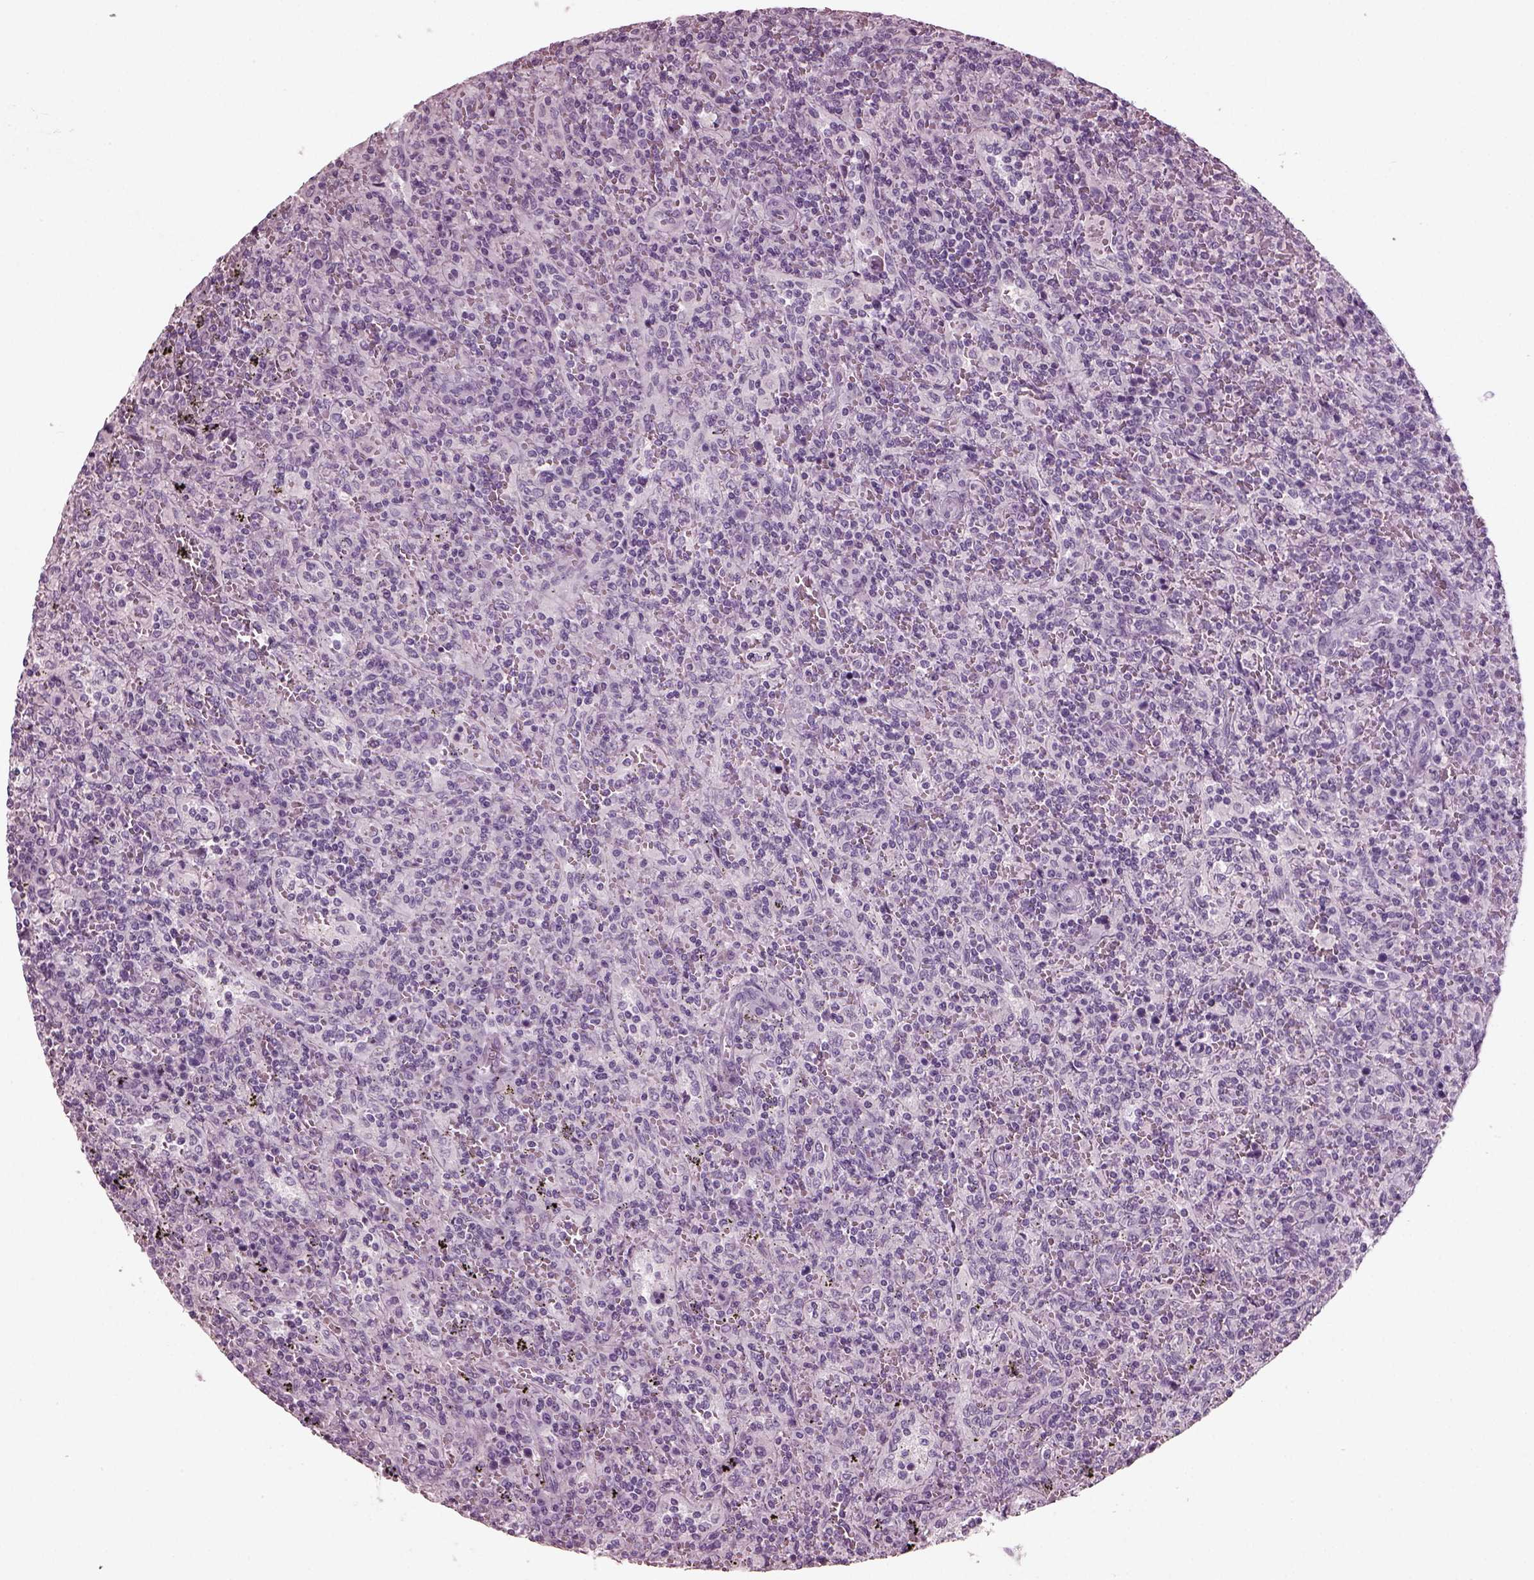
{"staining": {"intensity": "negative", "quantity": "none", "location": "none"}, "tissue": "lymphoma", "cell_type": "Tumor cells", "image_type": "cancer", "snomed": [{"axis": "morphology", "description": "Malignant lymphoma, non-Hodgkin's type, Low grade"}, {"axis": "topography", "description": "Spleen"}], "caption": "Tumor cells show no significant protein staining in low-grade malignant lymphoma, non-Hodgkin's type.", "gene": "RCVRN", "patient": {"sex": "male", "age": 62}}